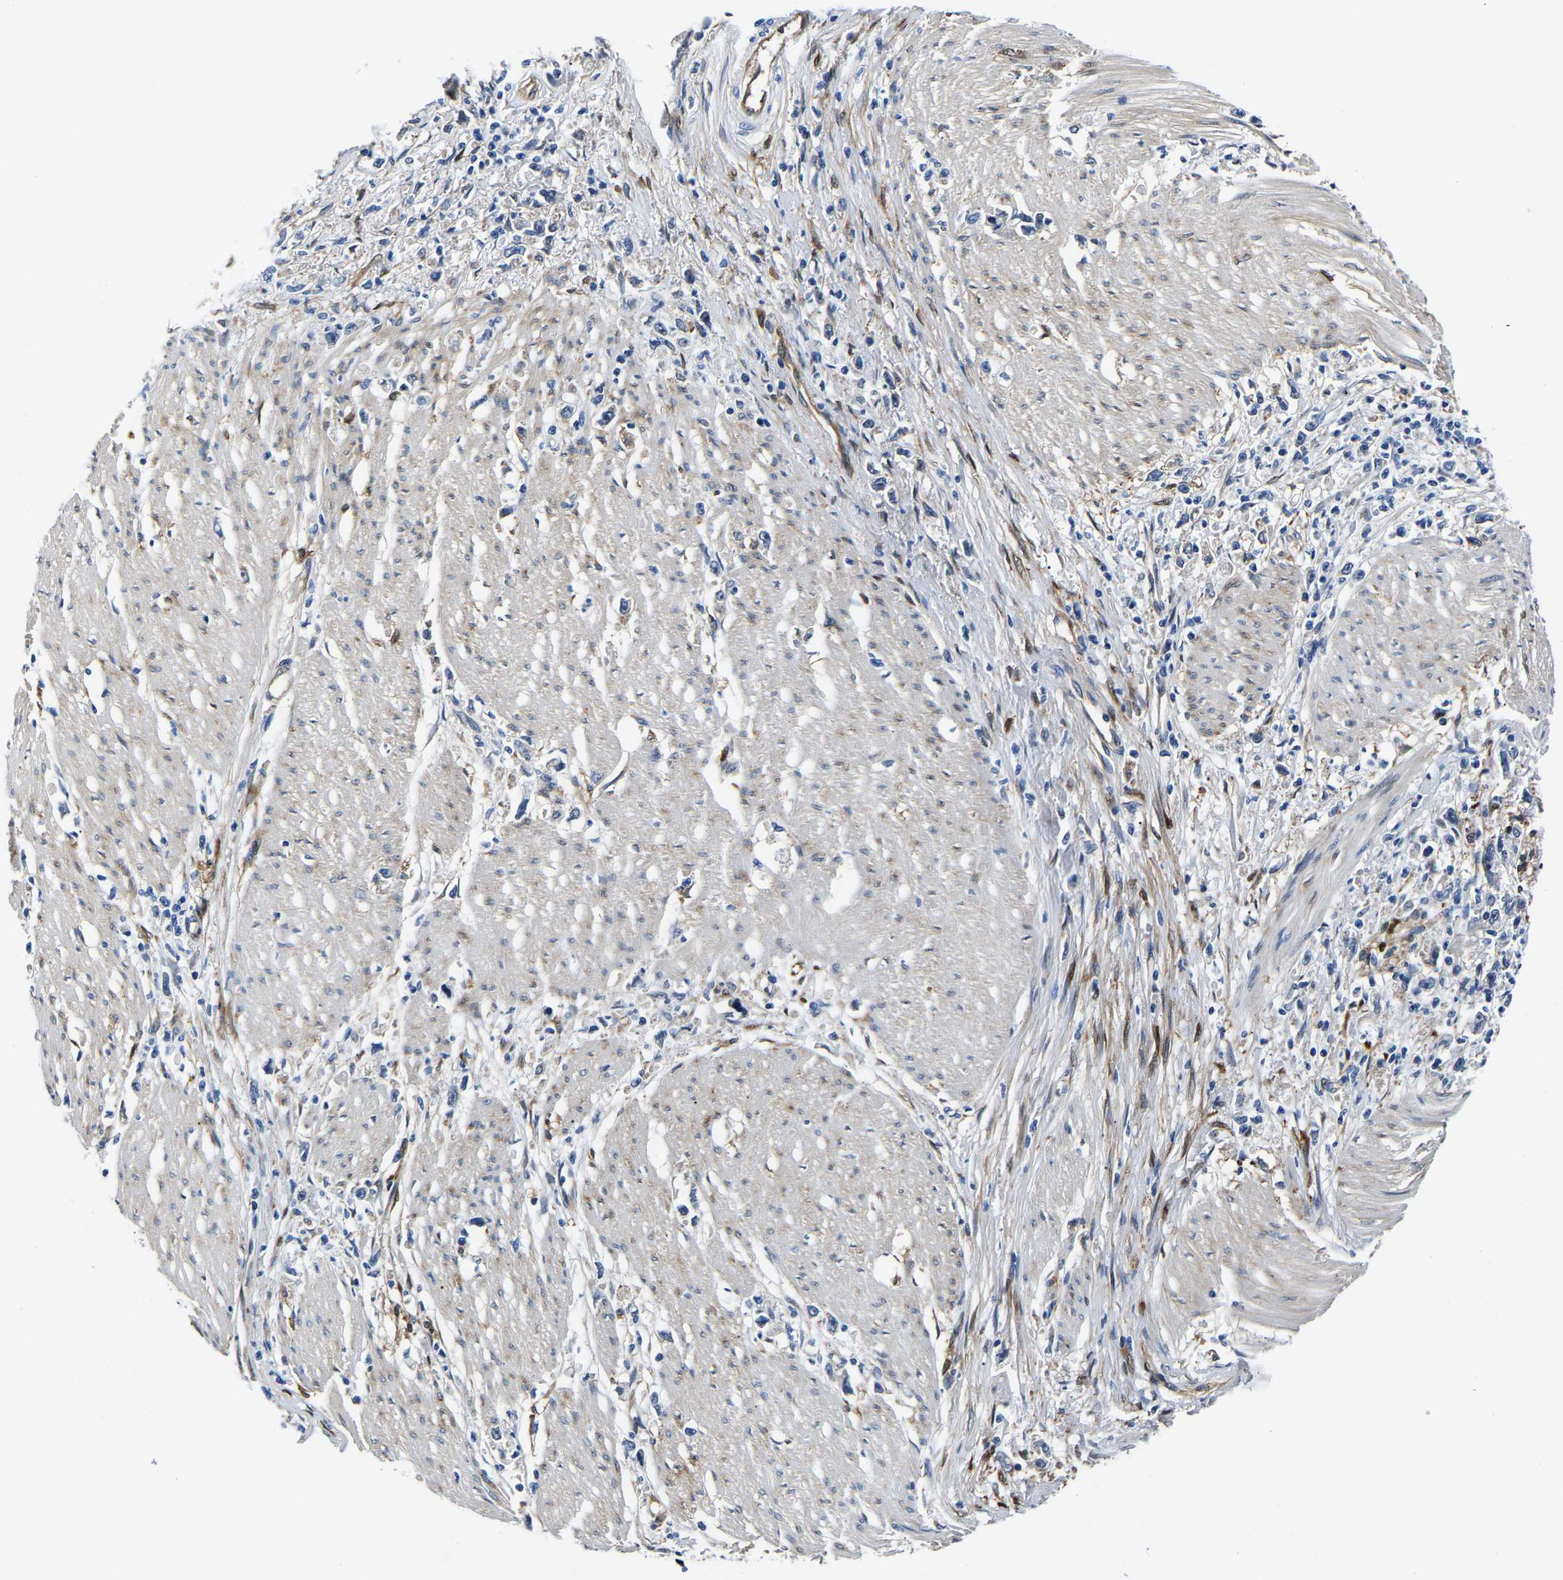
{"staining": {"intensity": "negative", "quantity": "none", "location": "none"}, "tissue": "stomach cancer", "cell_type": "Tumor cells", "image_type": "cancer", "snomed": [{"axis": "morphology", "description": "Adenocarcinoma, NOS"}, {"axis": "topography", "description": "Stomach"}], "caption": "Protein analysis of stomach cancer (adenocarcinoma) shows no significant positivity in tumor cells. (Brightfield microscopy of DAB (3,3'-diaminobenzidine) IHC at high magnification).", "gene": "S100A13", "patient": {"sex": "female", "age": 59}}